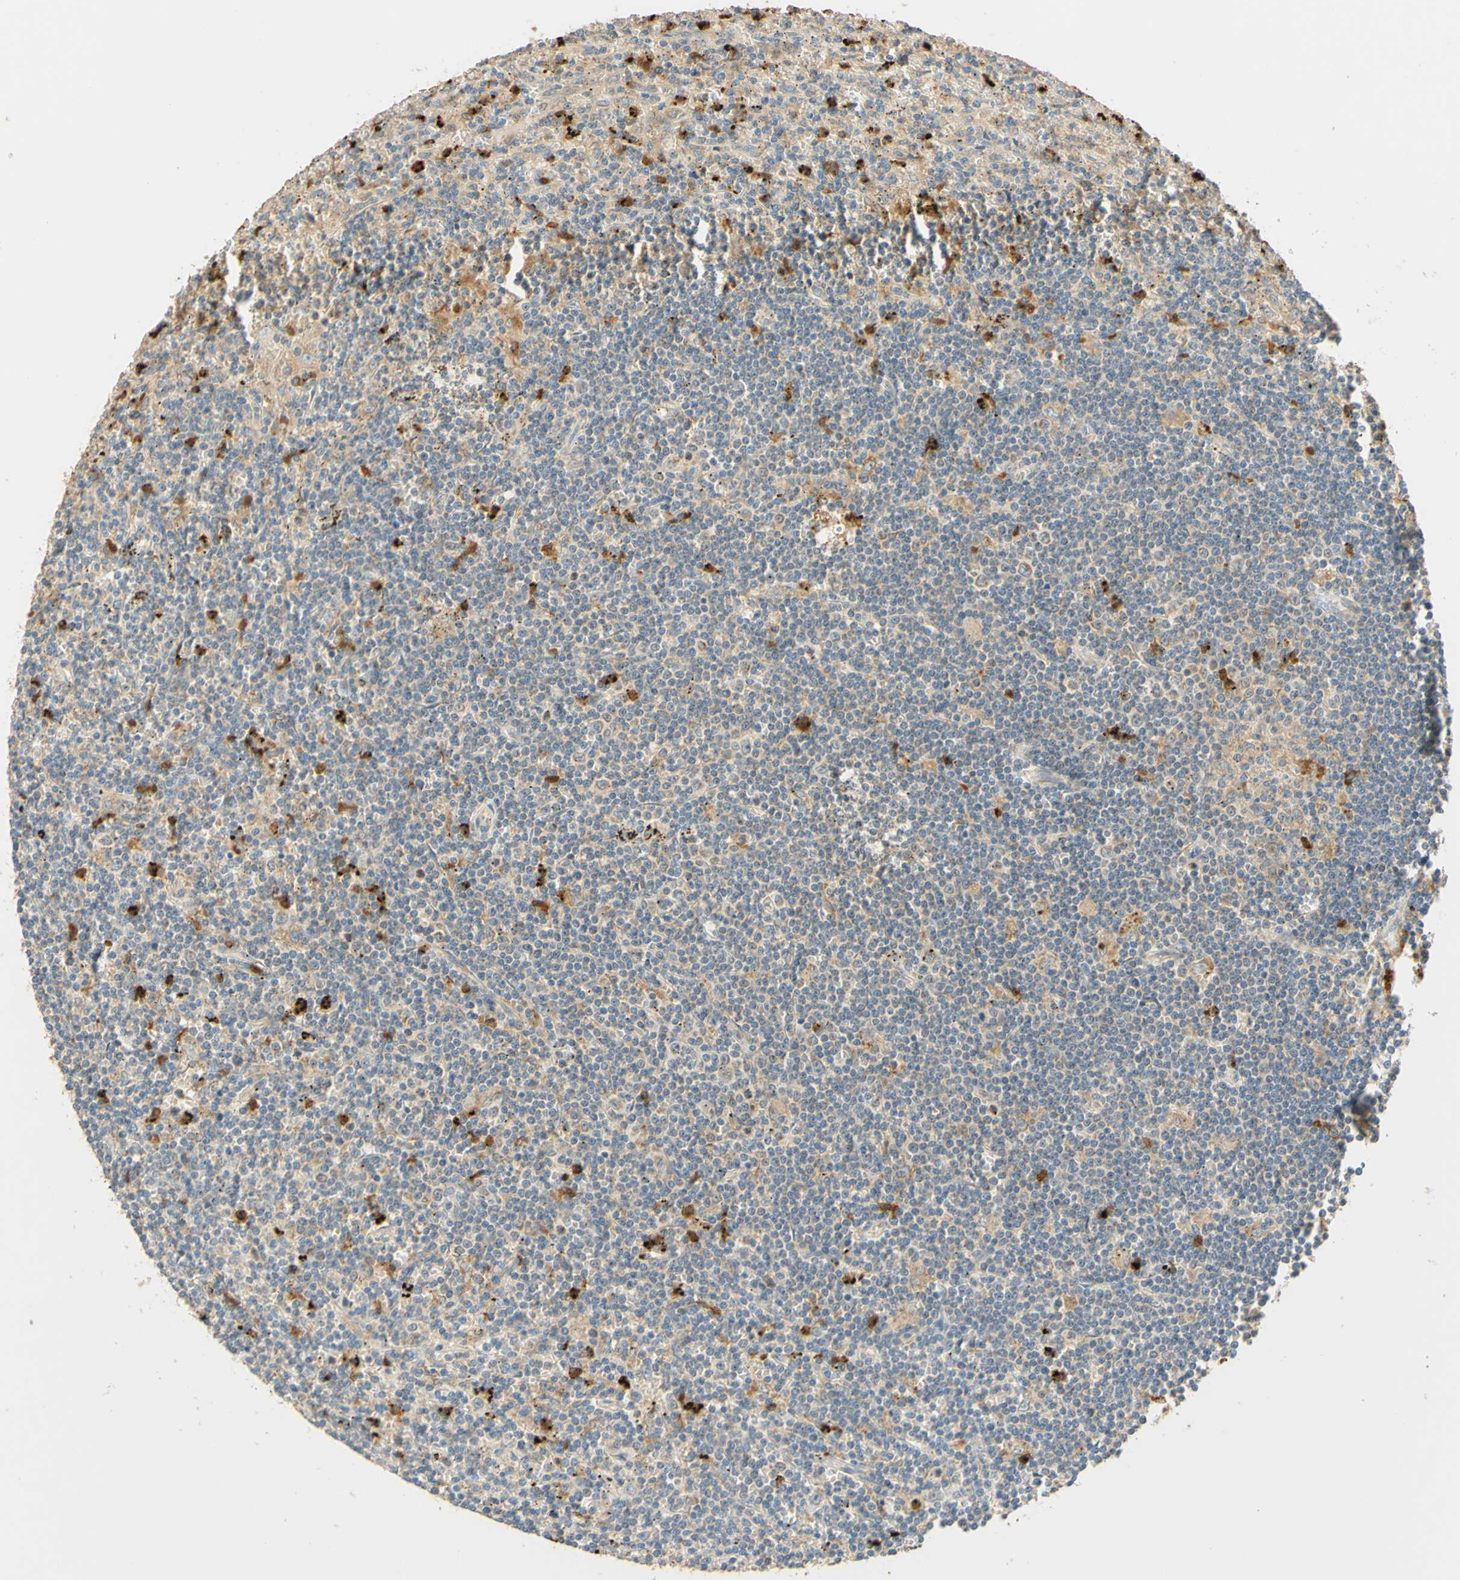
{"staining": {"intensity": "weak", "quantity": "<25%", "location": "cytoplasmic/membranous"}, "tissue": "lymphoma", "cell_type": "Tumor cells", "image_type": "cancer", "snomed": [{"axis": "morphology", "description": "Malignant lymphoma, non-Hodgkin's type, Low grade"}, {"axis": "topography", "description": "Spleen"}], "caption": "The histopathology image reveals no staining of tumor cells in lymphoma.", "gene": "ENTREP2", "patient": {"sex": "male", "age": 76}}